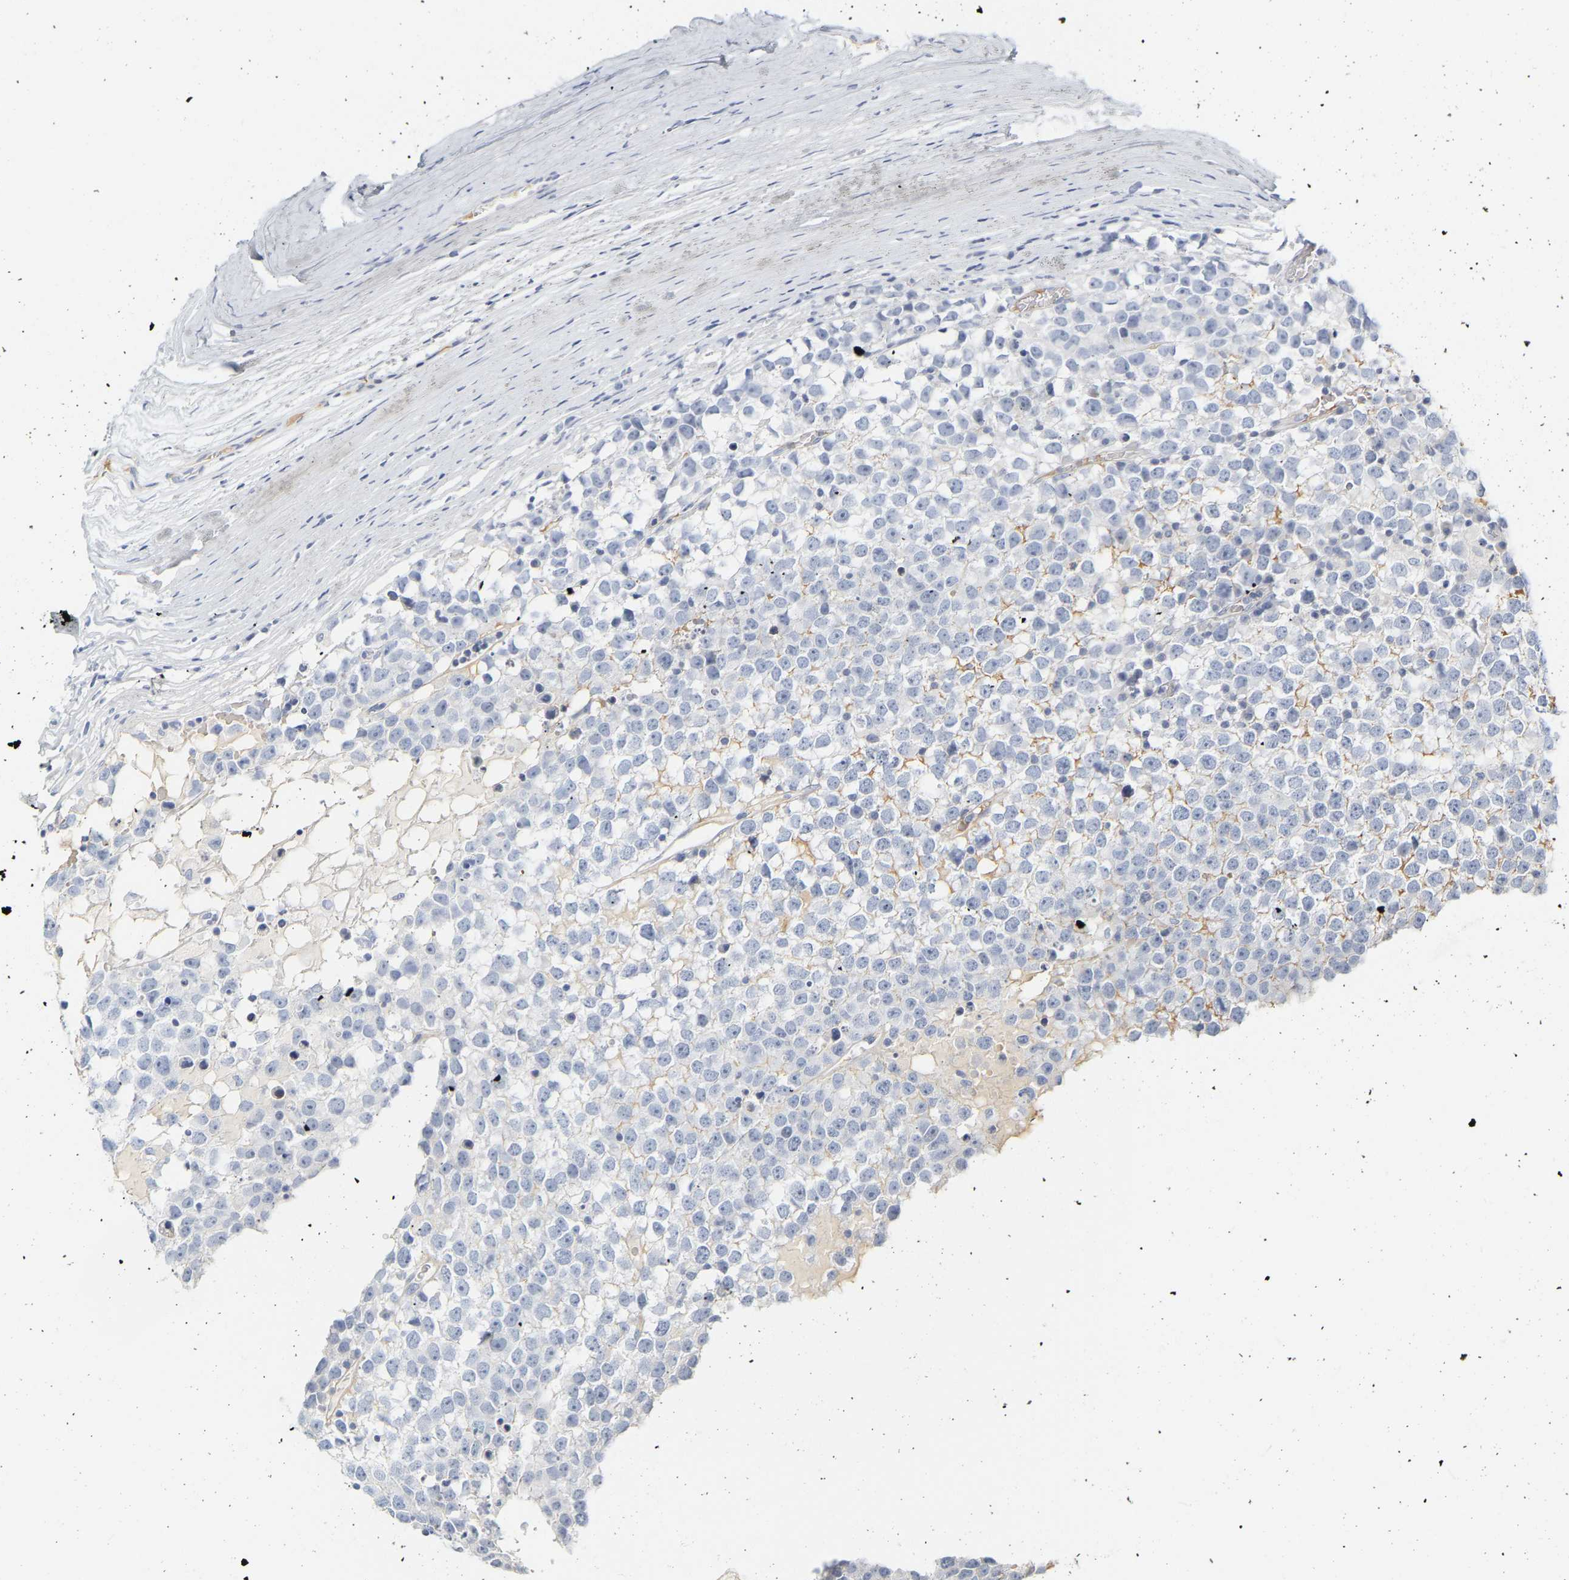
{"staining": {"intensity": "negative", "quantity": "none", "location": "none"}, "tissue": "testis cancer", "cell_type": "Tumor cells", "image_type": "cancer", "snomed": [{"axis": "morphology", "description": "Seminoma, NOS"}, {"axis": "topography", "description": "Testis"}], "caption": "Image shows no protein expression in tumor cells of testis cancer tissue.", "gene": "GNAS", "patient": {"sex": "male", "age": 65}}